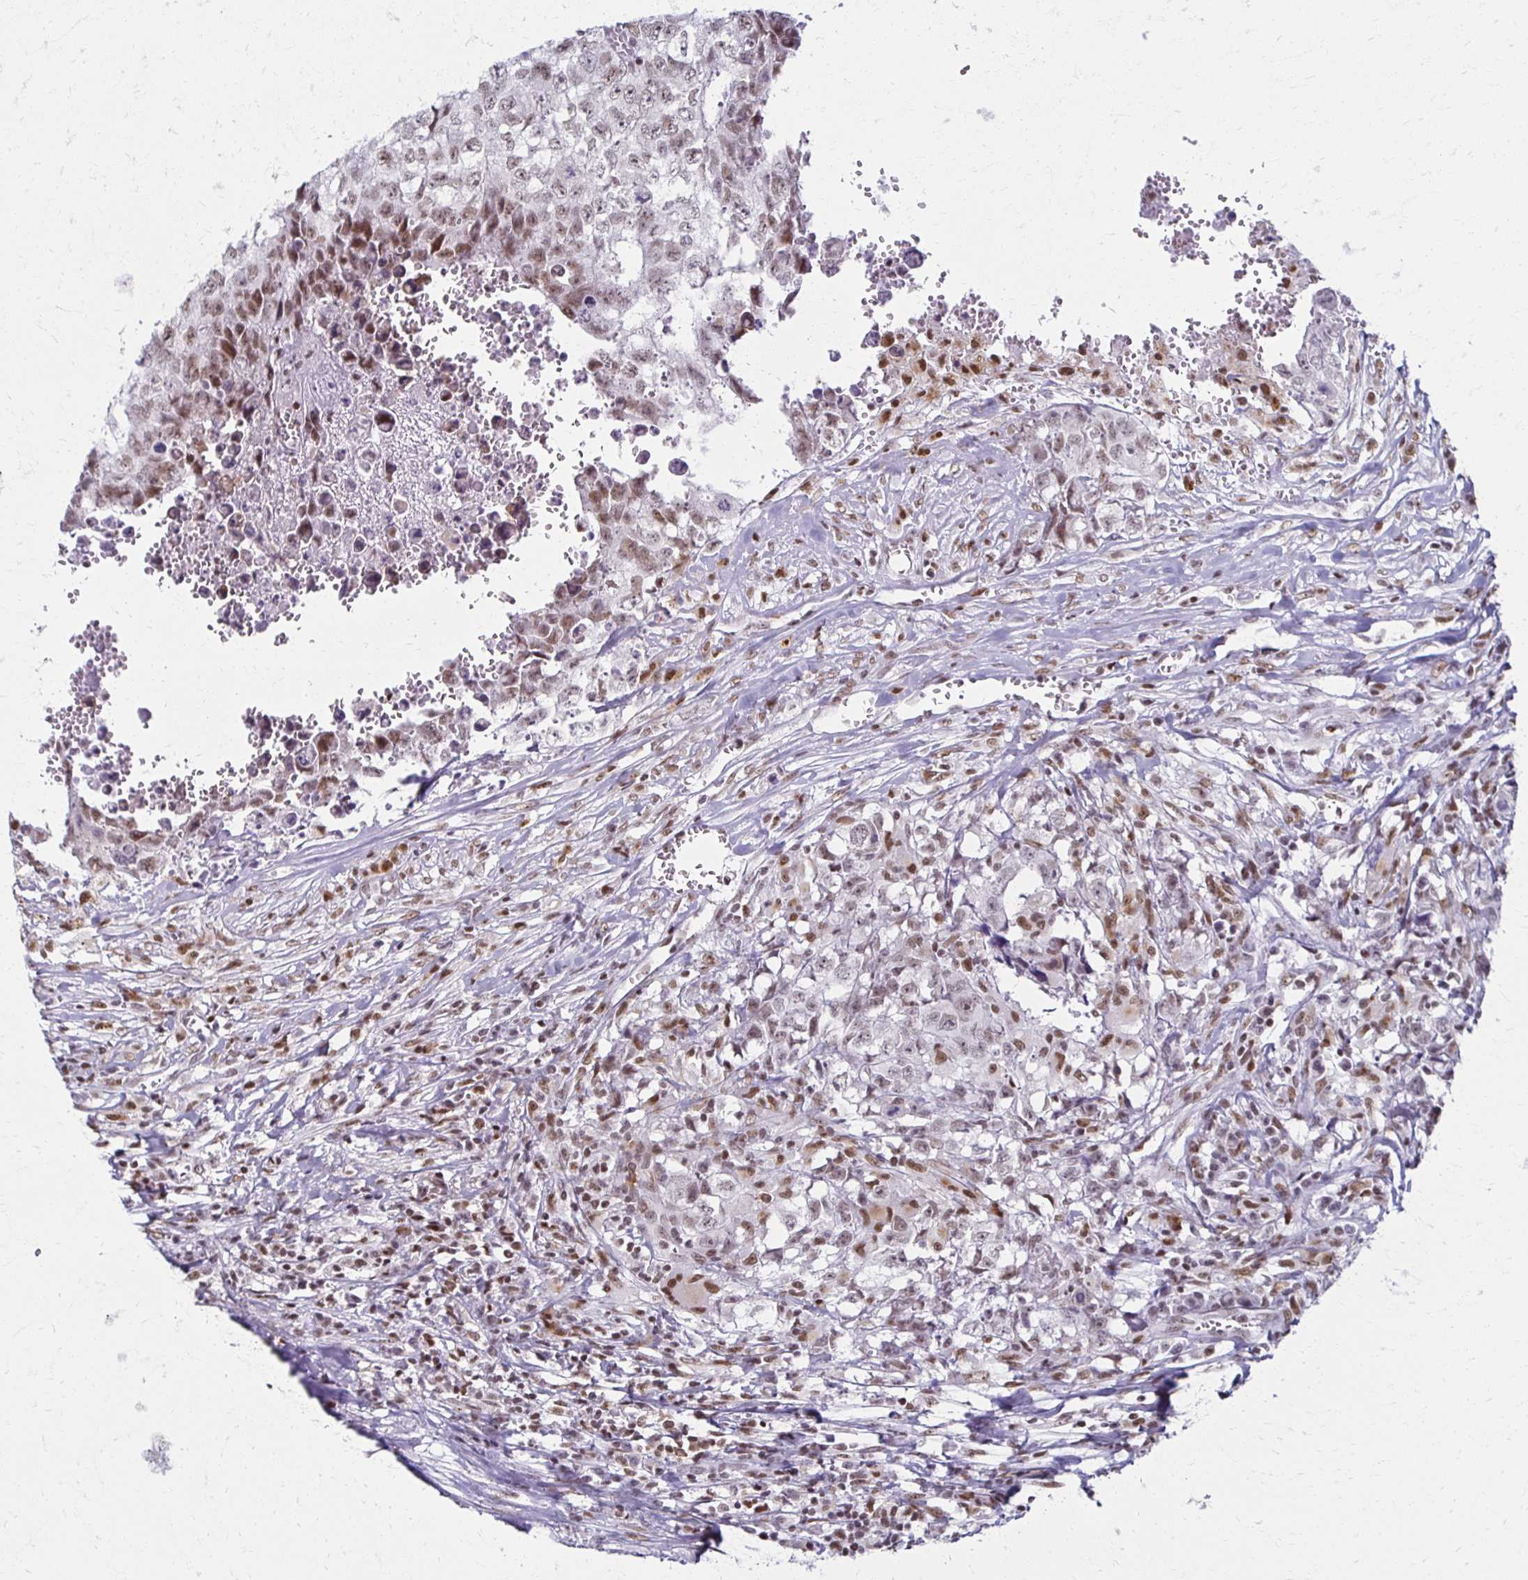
{"staining": {"intensity": "moderate", "quantity": "25%-75%", "location": "nuclear"}, "tissue": "testis cancer", "cell_type": "Tumor cells", "image_type": "cancer", "snomed": [{"axis": "morphology", "description": "Carcinoma, Embryonal, NOS"}, {"axis": "morphology", "description": "Teratoma, malignant, NOS"}, {"axis": "topography", "description": "Testis"}], "caption": "IHC (DAB (3,3'-diaminobenzidine)) staining of human testis embryonal carcinoma displays moderate nuclear protein positivity in approximately 25%-75% of tumor cells.", "gene": "IRF7", "patient": {"sex": "male", "age": 24}}